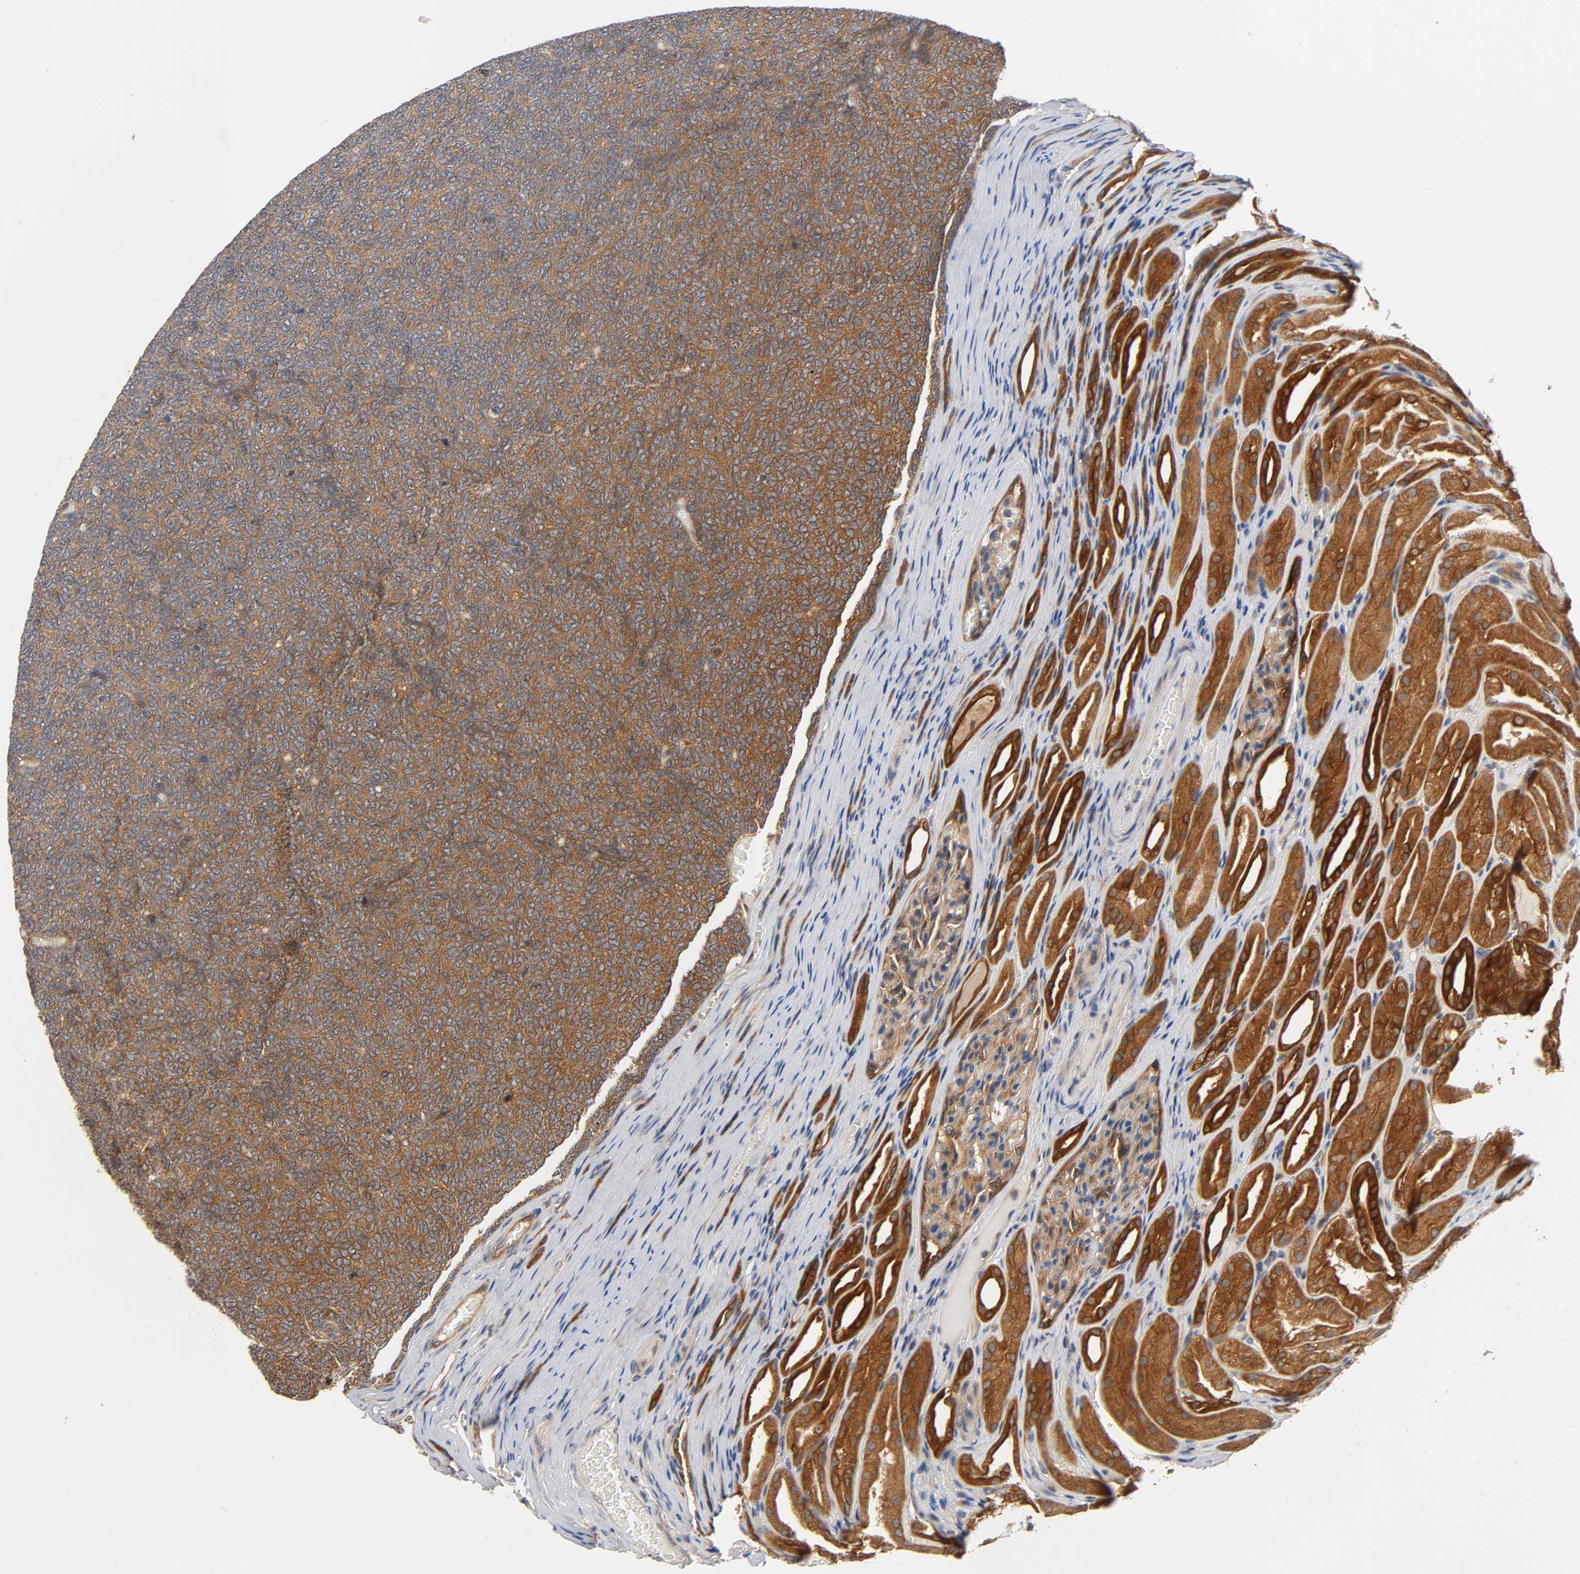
{"staining": {"intensity": "strong", "quantity": ">75%", "location": "cytoplasmic/membranous"}, "tissue": "renal cancer", "cell_type": "Tumor cells", "image_type": "cancer", "snomed": [{"axis": "morphology", "description": "Neoplasm, malignant, NOS"}, {"axis": "topography", "description": "Kidney"}], "caption": "Tumor cells reveal high levels of strong cytoplasmic/membranous staining in approximately >75% of cells in human renal malignant neoplasm.", "gene": "PRKAB1", "patient": {"sex": "male", "age": 28}}